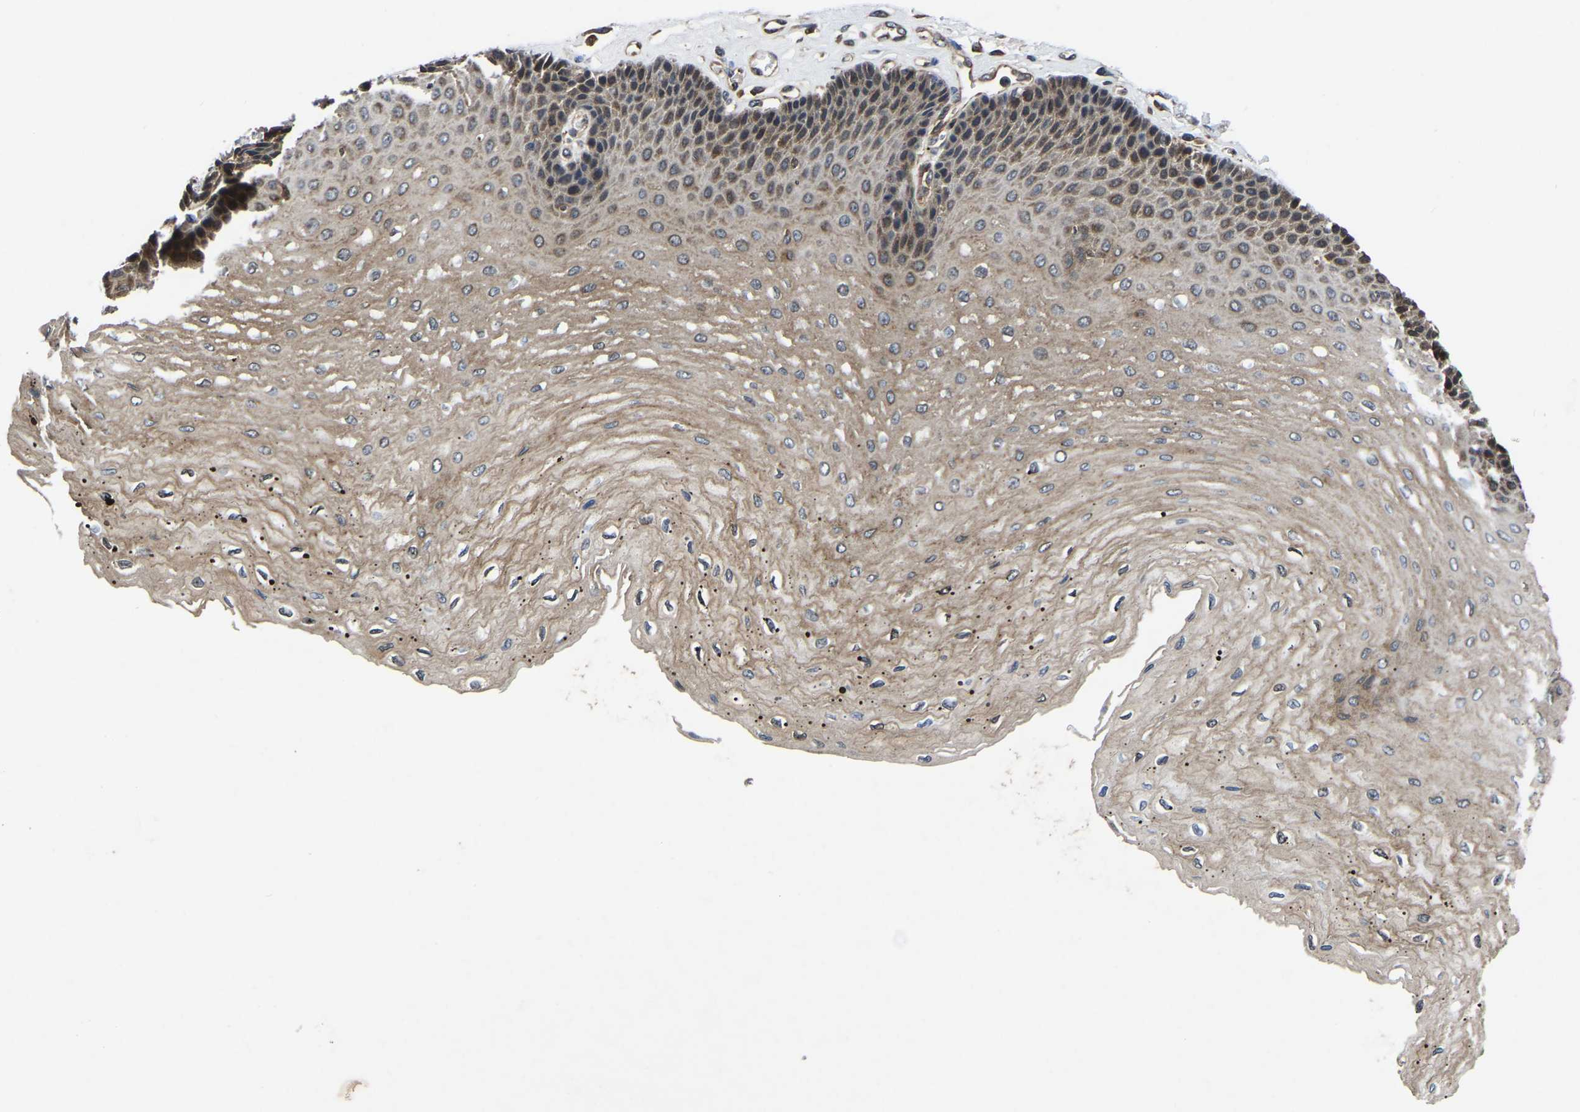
{"staining": {"intensity": "moderate", "quantity": ">75%", "location": "cytoplasmic/membranous"}, "tissue": "esophagus", "cell_type": "Squamous epithelial cells", "image_type": "normal", "snomed": [{"axis": "morphology", "description": "Normal tissue, NOS"}, {"axis": "topography", "description": "Esophagus"}], "caption": "Approximately >75% of squamous epithelial cells in normal esophagus display moderate cytoplasmic/membranous protein expression as visualized by brown immunohistochemical staining.", "gene": "FGD5", "patient": {"sex": "female", "age": 72}}